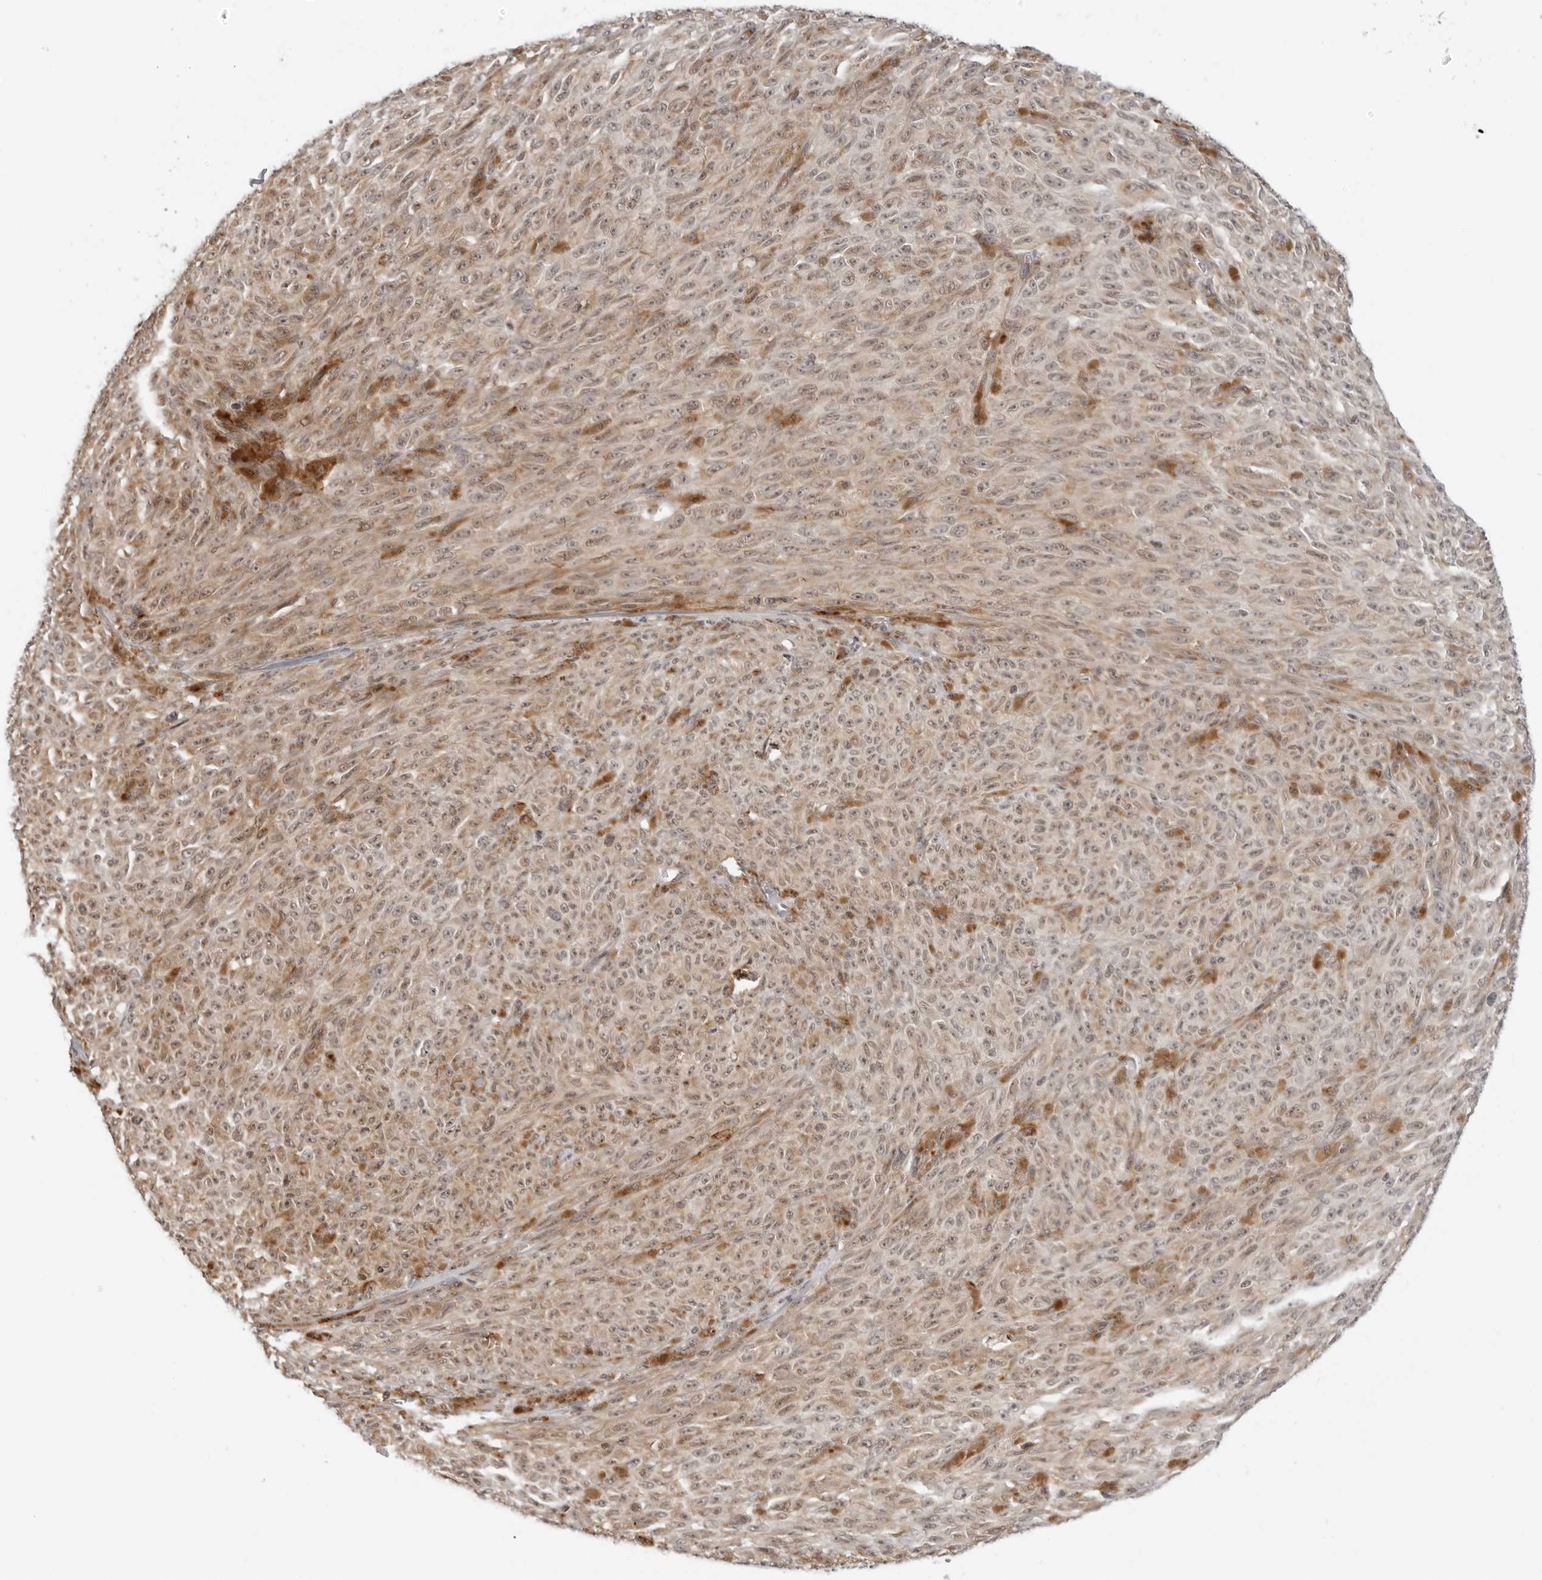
{"staining": {"intensity": "weak", "quantity": ">75%", "location": "cytoplasmic/membranous"}, "tissue": "melanoma", "cell_type": "Tumor cells", "image_type": "cancer", "snomed": [{"axis": "morphology", "description": "Malignant melanoma, NOS"}, {"axis": "topography", "description": "Skin"}], "caption": "Brown immunohistochemical staining in human malignant melanoma exhibits weak cytoplasmic/membranous expression in about >75% of tumor cells.", "gene": "POLR3GL", "patient": {"sex": "female", "age": 82}}